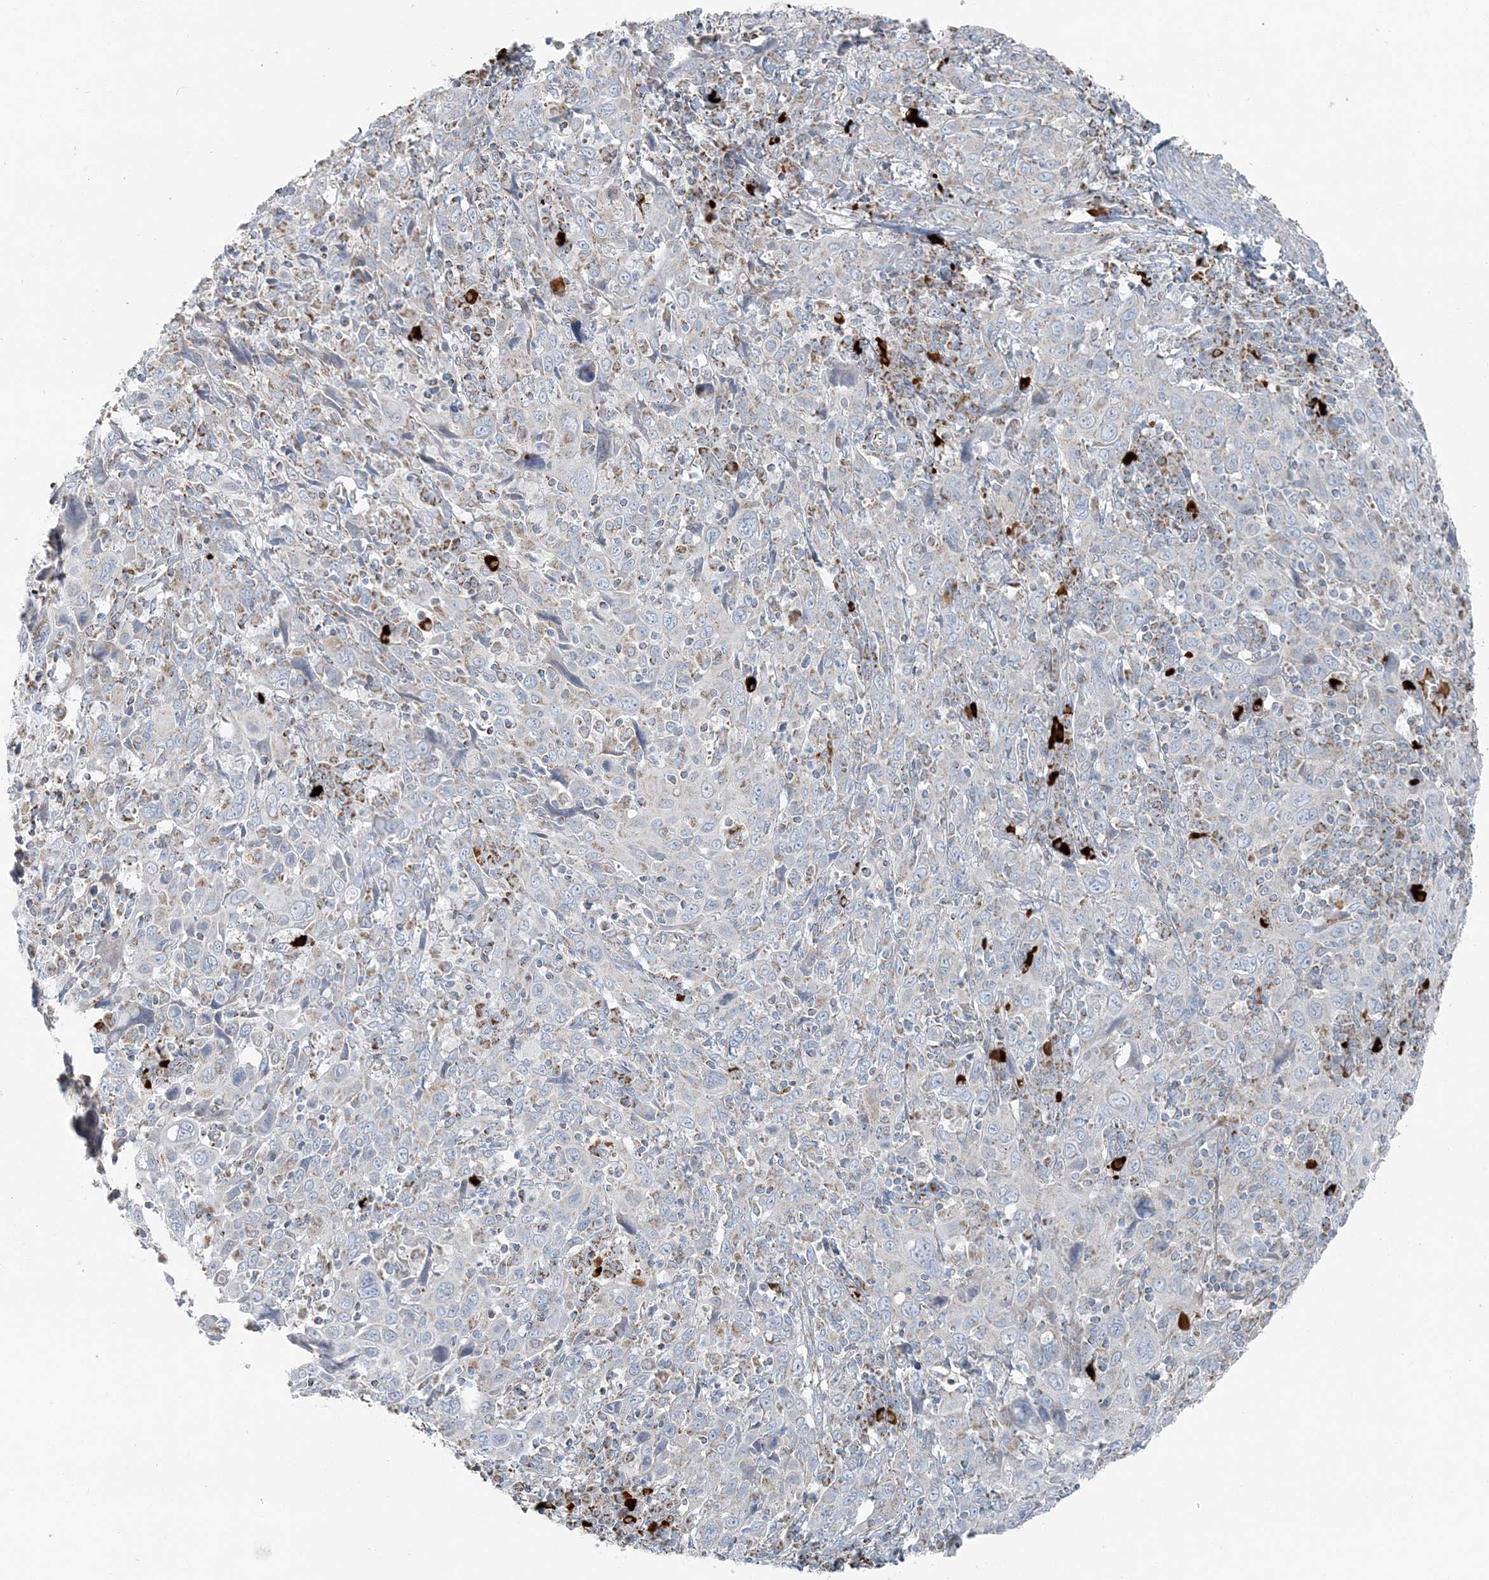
{"staining": {"intensity": "negative", "quantity": "none", "location": "none"}, "tissue": "cervical cancer", "cell_type": "Tumor cells", "image_type": "cancer", "snomed": [{"axis": "morphology", "description": "Squamous cell carcinoma, NOS"}, {"axis": "topography", "description": "Cervix"}], "caption": "The photomicrograph shows no significant expression in tumor cells of cervical cancer. (DAB (3,3'-diaminobenzidine) immunohistochemistry (IHC) with hematoxylin counter stain).", "gene": "SLC22A16", "patient": {"sex": "female", "age": 46}}